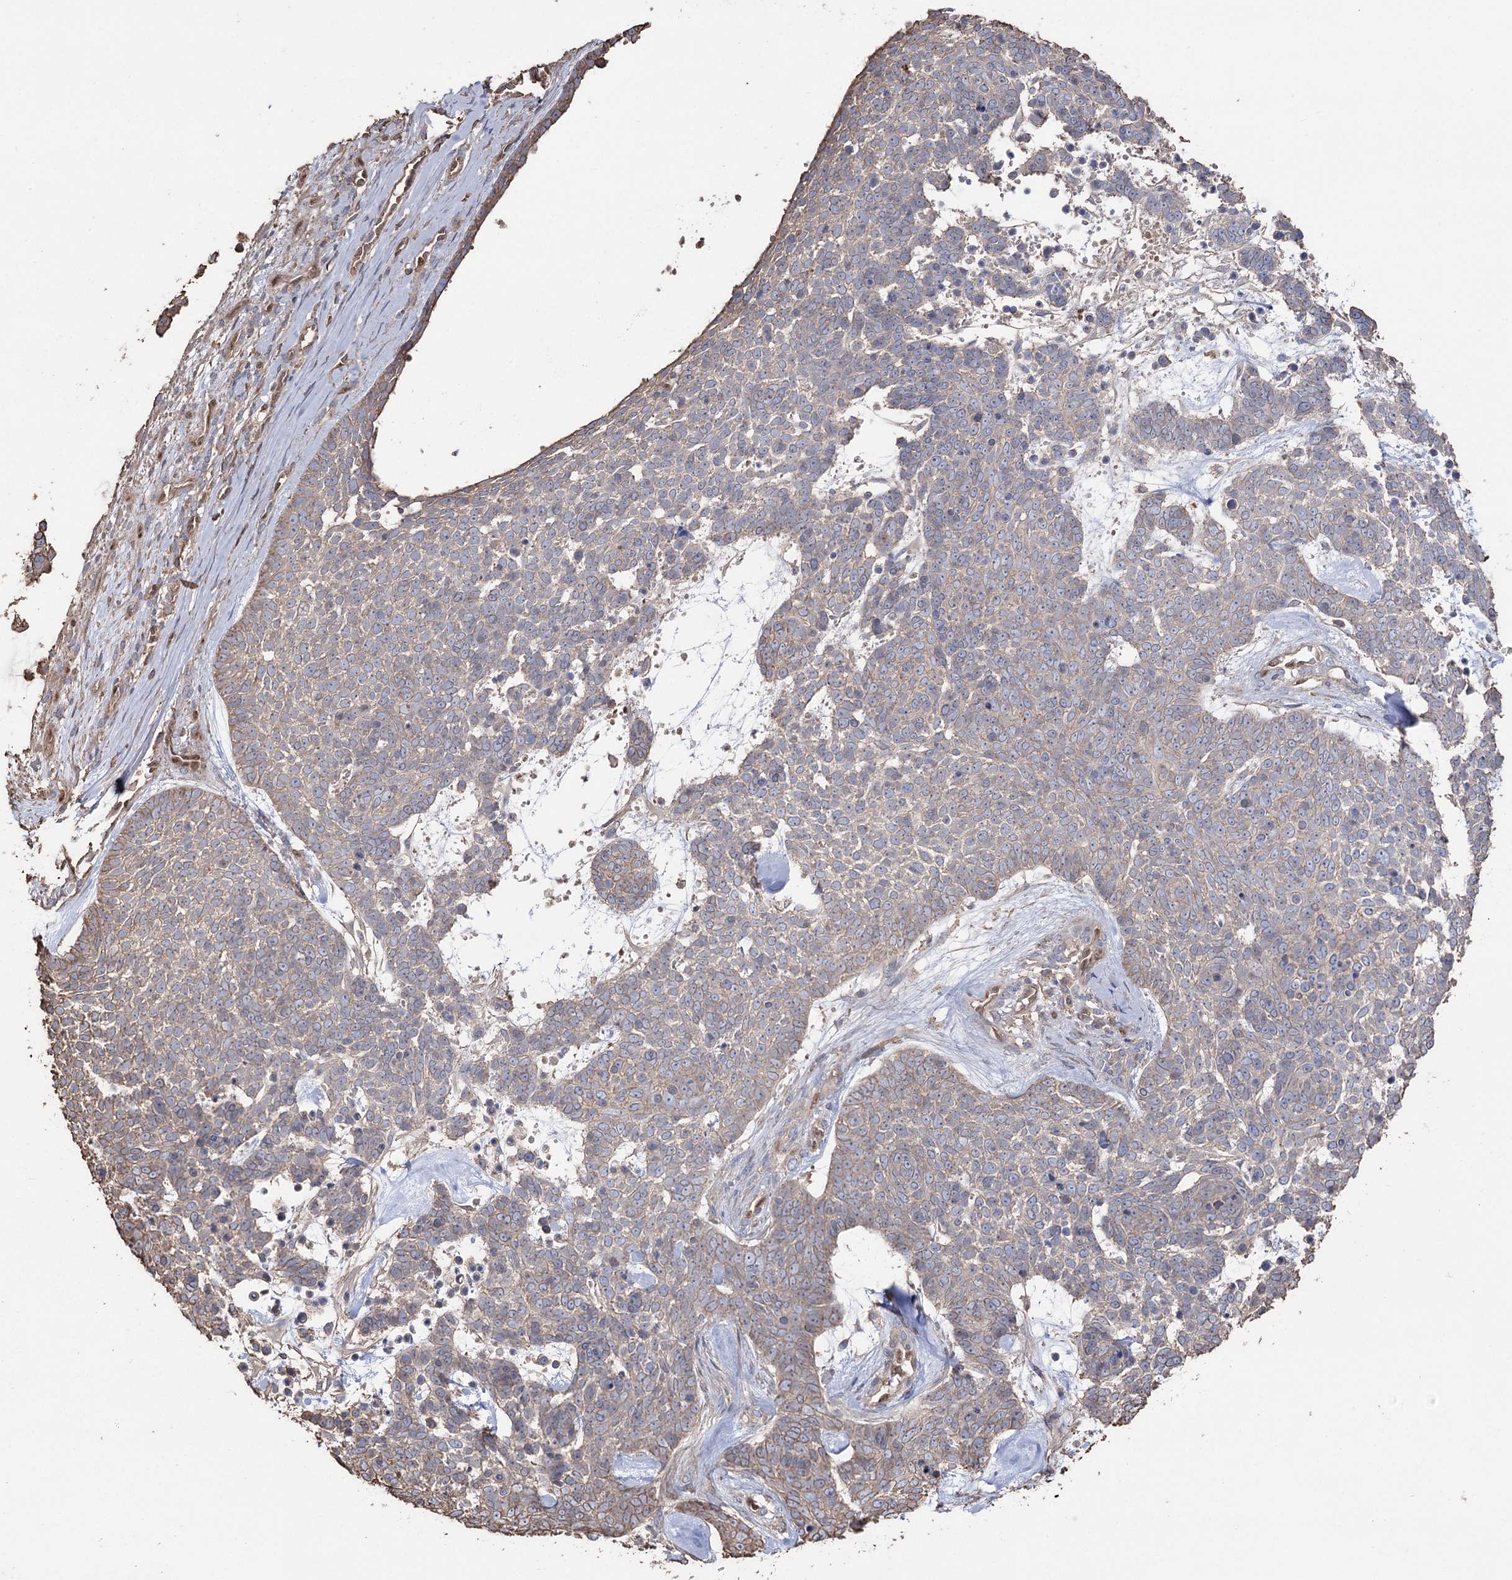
{"staining": {"intensity": "weak", "quantity": "25%-75%", "location": "cytoplasmic/membranous"}, "tissue": "skin cancer", "cell_type": "Tumor cells", "image_type": "cancer", "snomed": [{"axis": "morphology", "description": "Basal cell carcinoma"}, {"axis": "topography", "description": "Skin"}], "caption": "An immunohistochemistry (IHC) photomicrograph of tumor tissue is shown. Protein staining in brown shows weak cytoplasmic/membranous positivity in skin cancer (basal cell carcinoma) within tumor cells.", "gene": "FAM13B", "patient": {"sex": "female", "age": 81}}